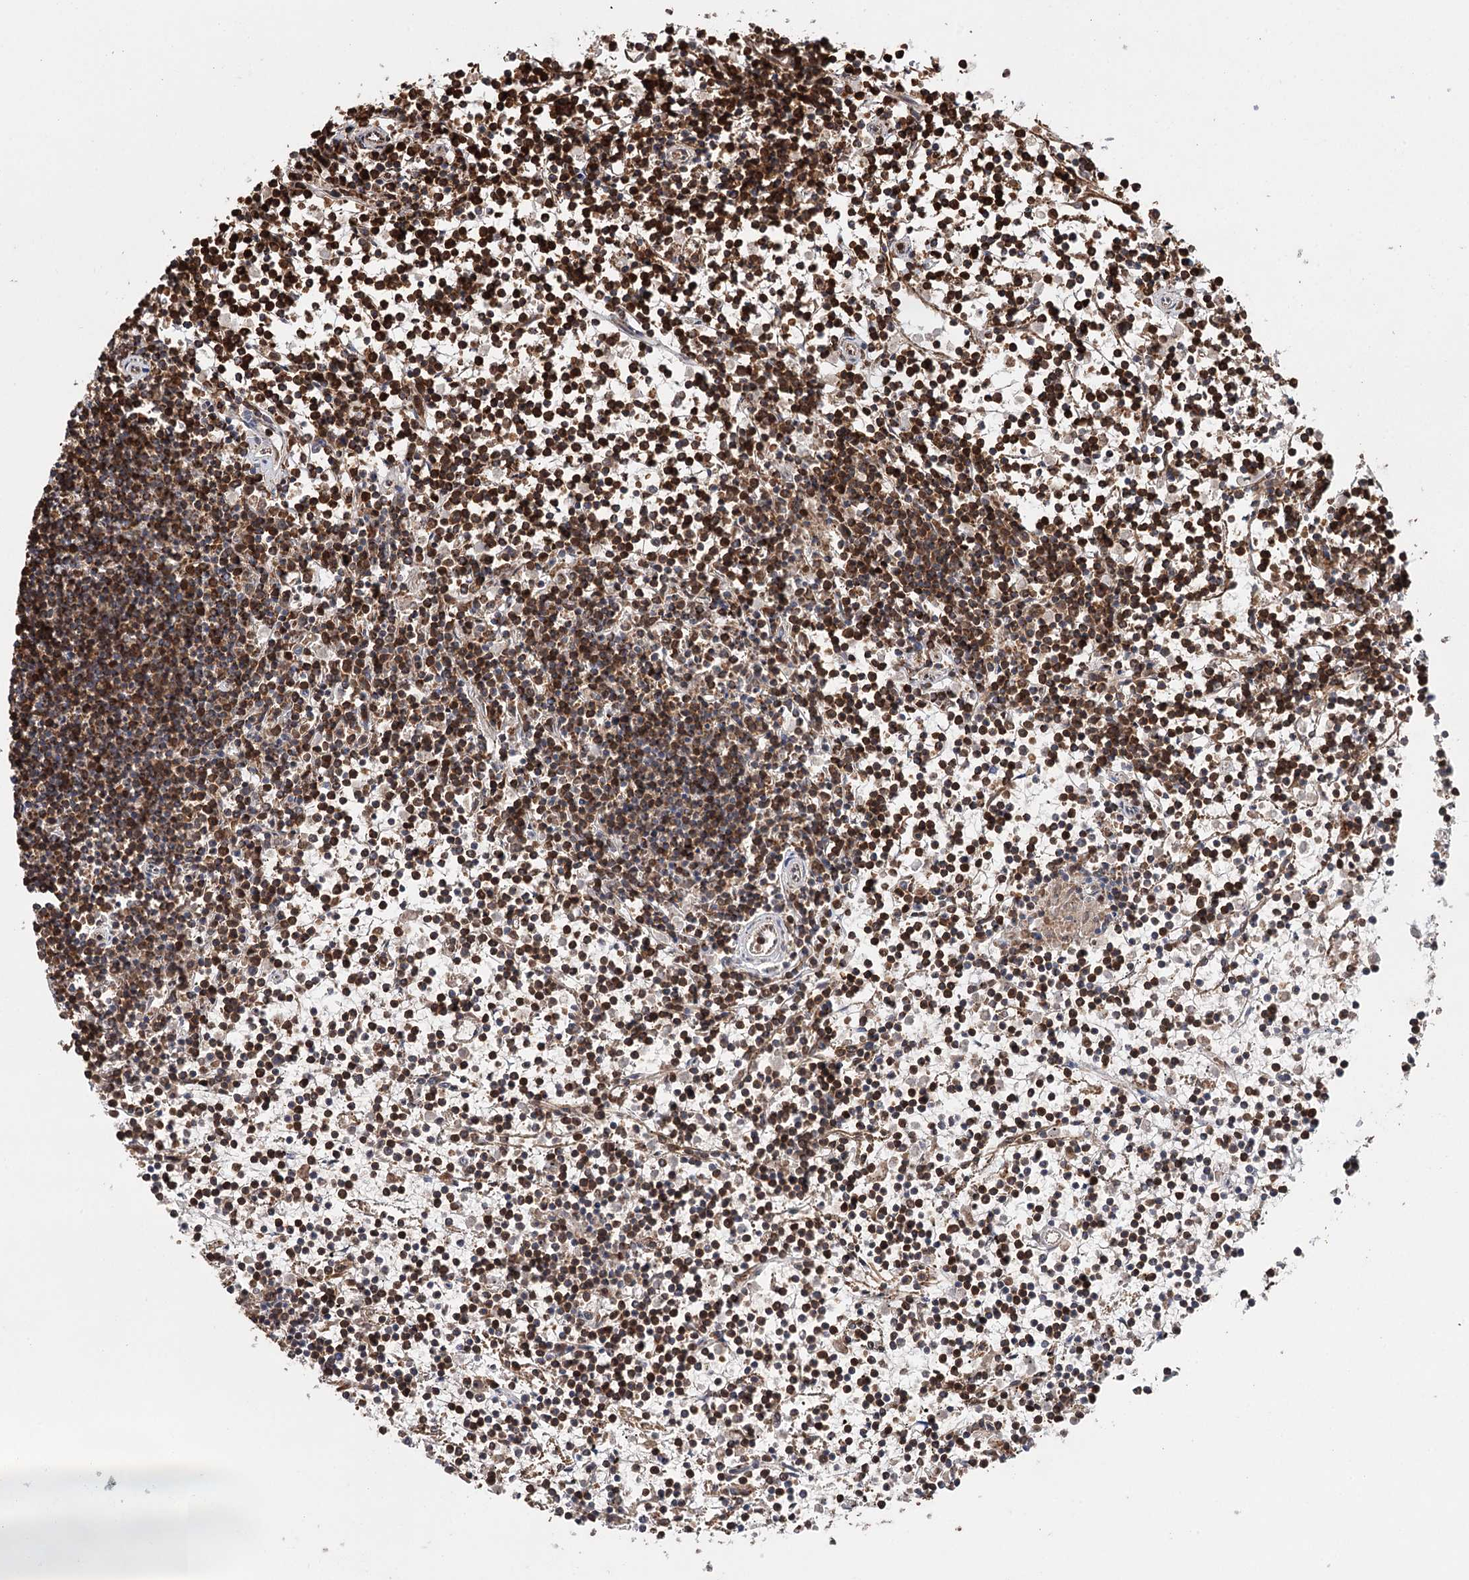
{"staining": {"intensity": "strong", "quantity": ">75%", "location": "cytoplasmic/membranous"}, "tissue": "lymphoma", "cell_type": "Tumor cells", "image_type": "cancer", "snomed": [{"axis": "morphology", "description": "Malignant lymphoma, non-Hodgkin's type, Low grade"}, {"axis": "topography", "description": "Spleen"}], "caption": "Lymphoma stained with DAB immunohistochemistry (IHC) reveals high levels of strong cytoplasmic/membranous expression in about >75% of tumor cells. (brown staining indicates protein expression, while blue staining denotes nuclei).", "gene": "APH1A", "patient": {"sex": "female", "age": 19}}